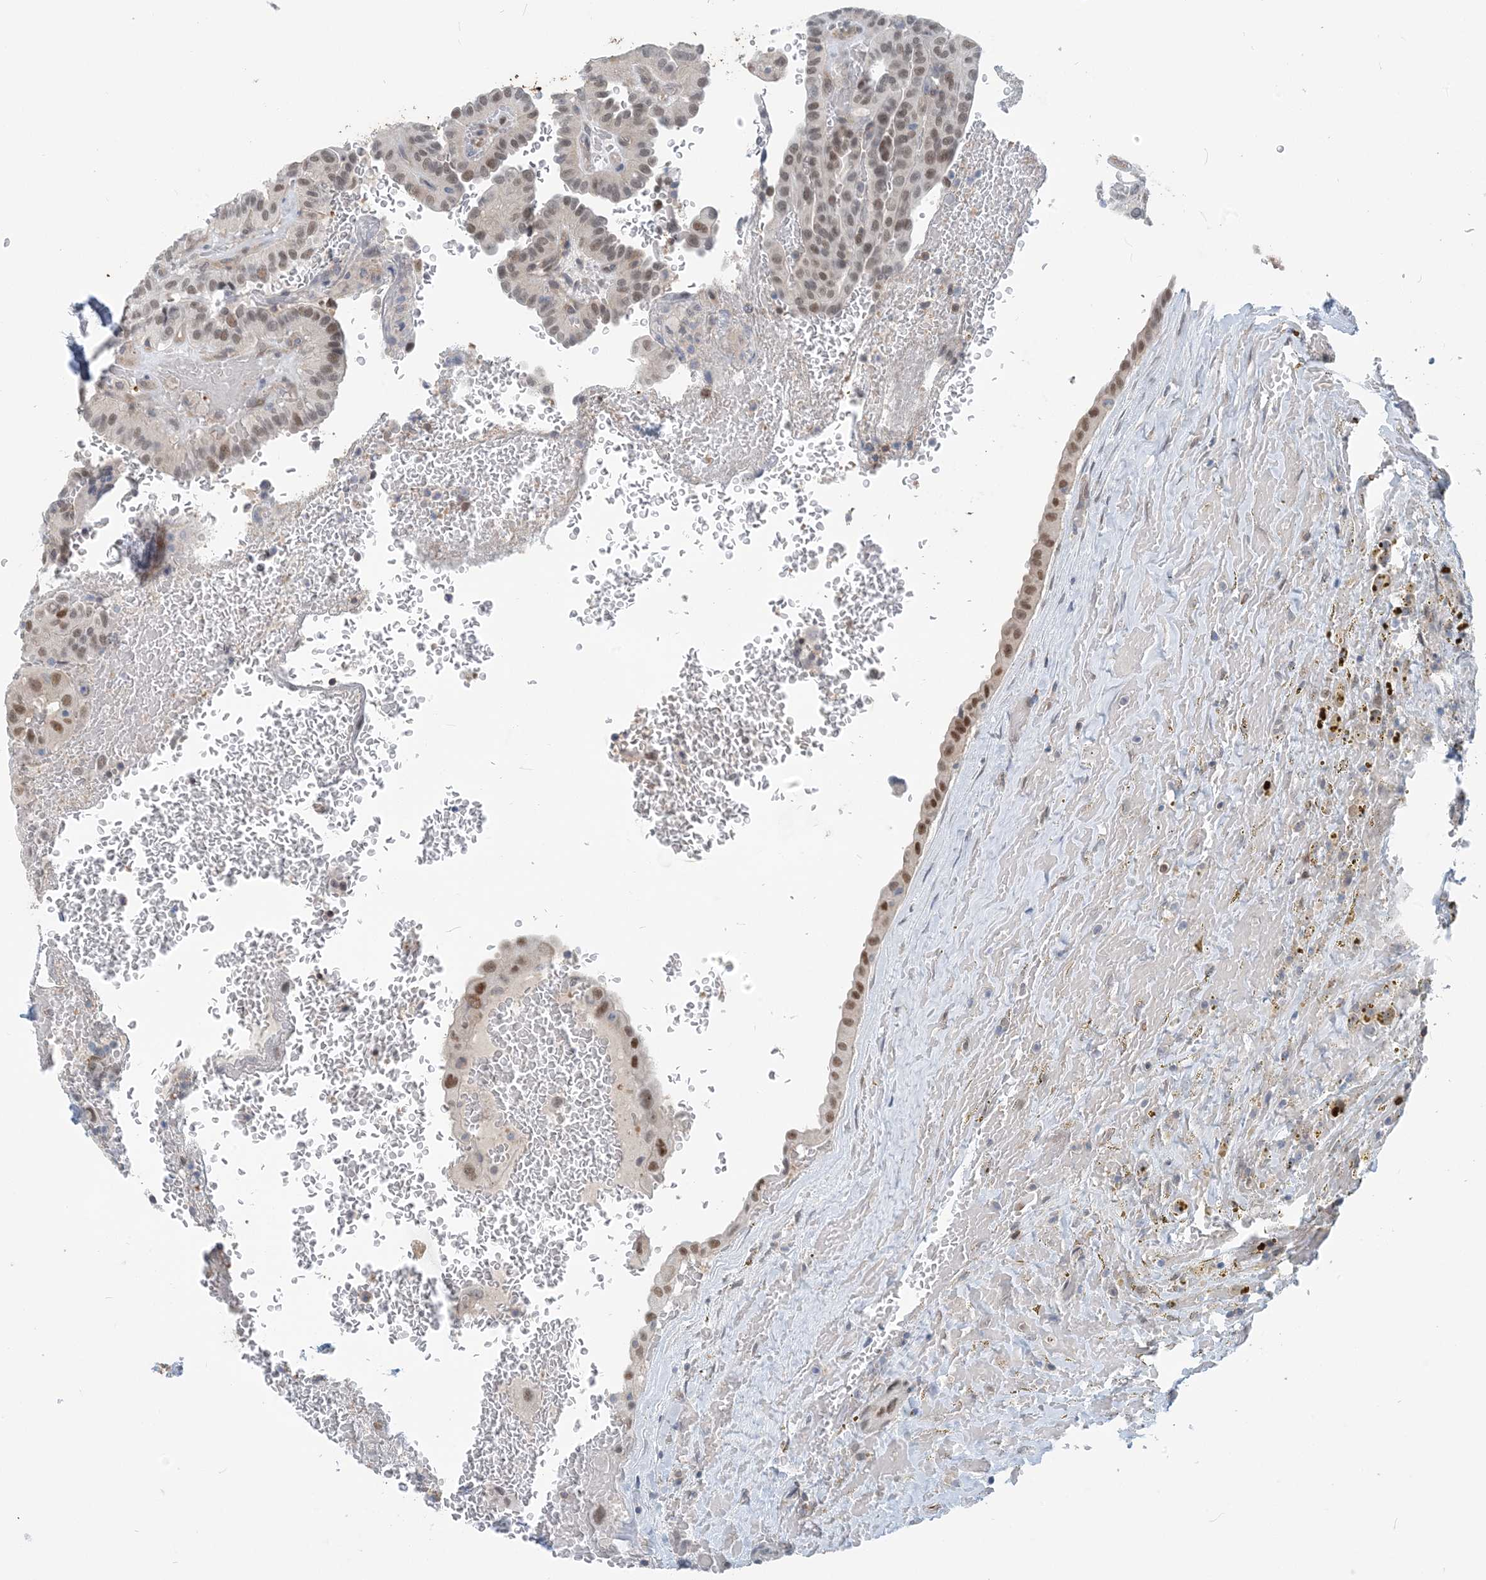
{"staining": {"intensity": "moderate", "quantity": ">75%", "location": "nuclear"}, "tissue": "thyroid cancer", "cell_type": "Tumor cells", "image_type": "cancer", "snomed": [{"axis": "morphology", "description": "Papillary adenocarcinoma, NOS"}, {"axis": "topography", "description": "Thyroid gland"}], "caption": "The histopathology image demonstrates a brown stain indicating the presence of a protein in the nuclear of tumor cells in thyroid papillary adenocarcinoma.", "gene": "ZC3H12A", "patient": {"sex": "male", "age": 77}}